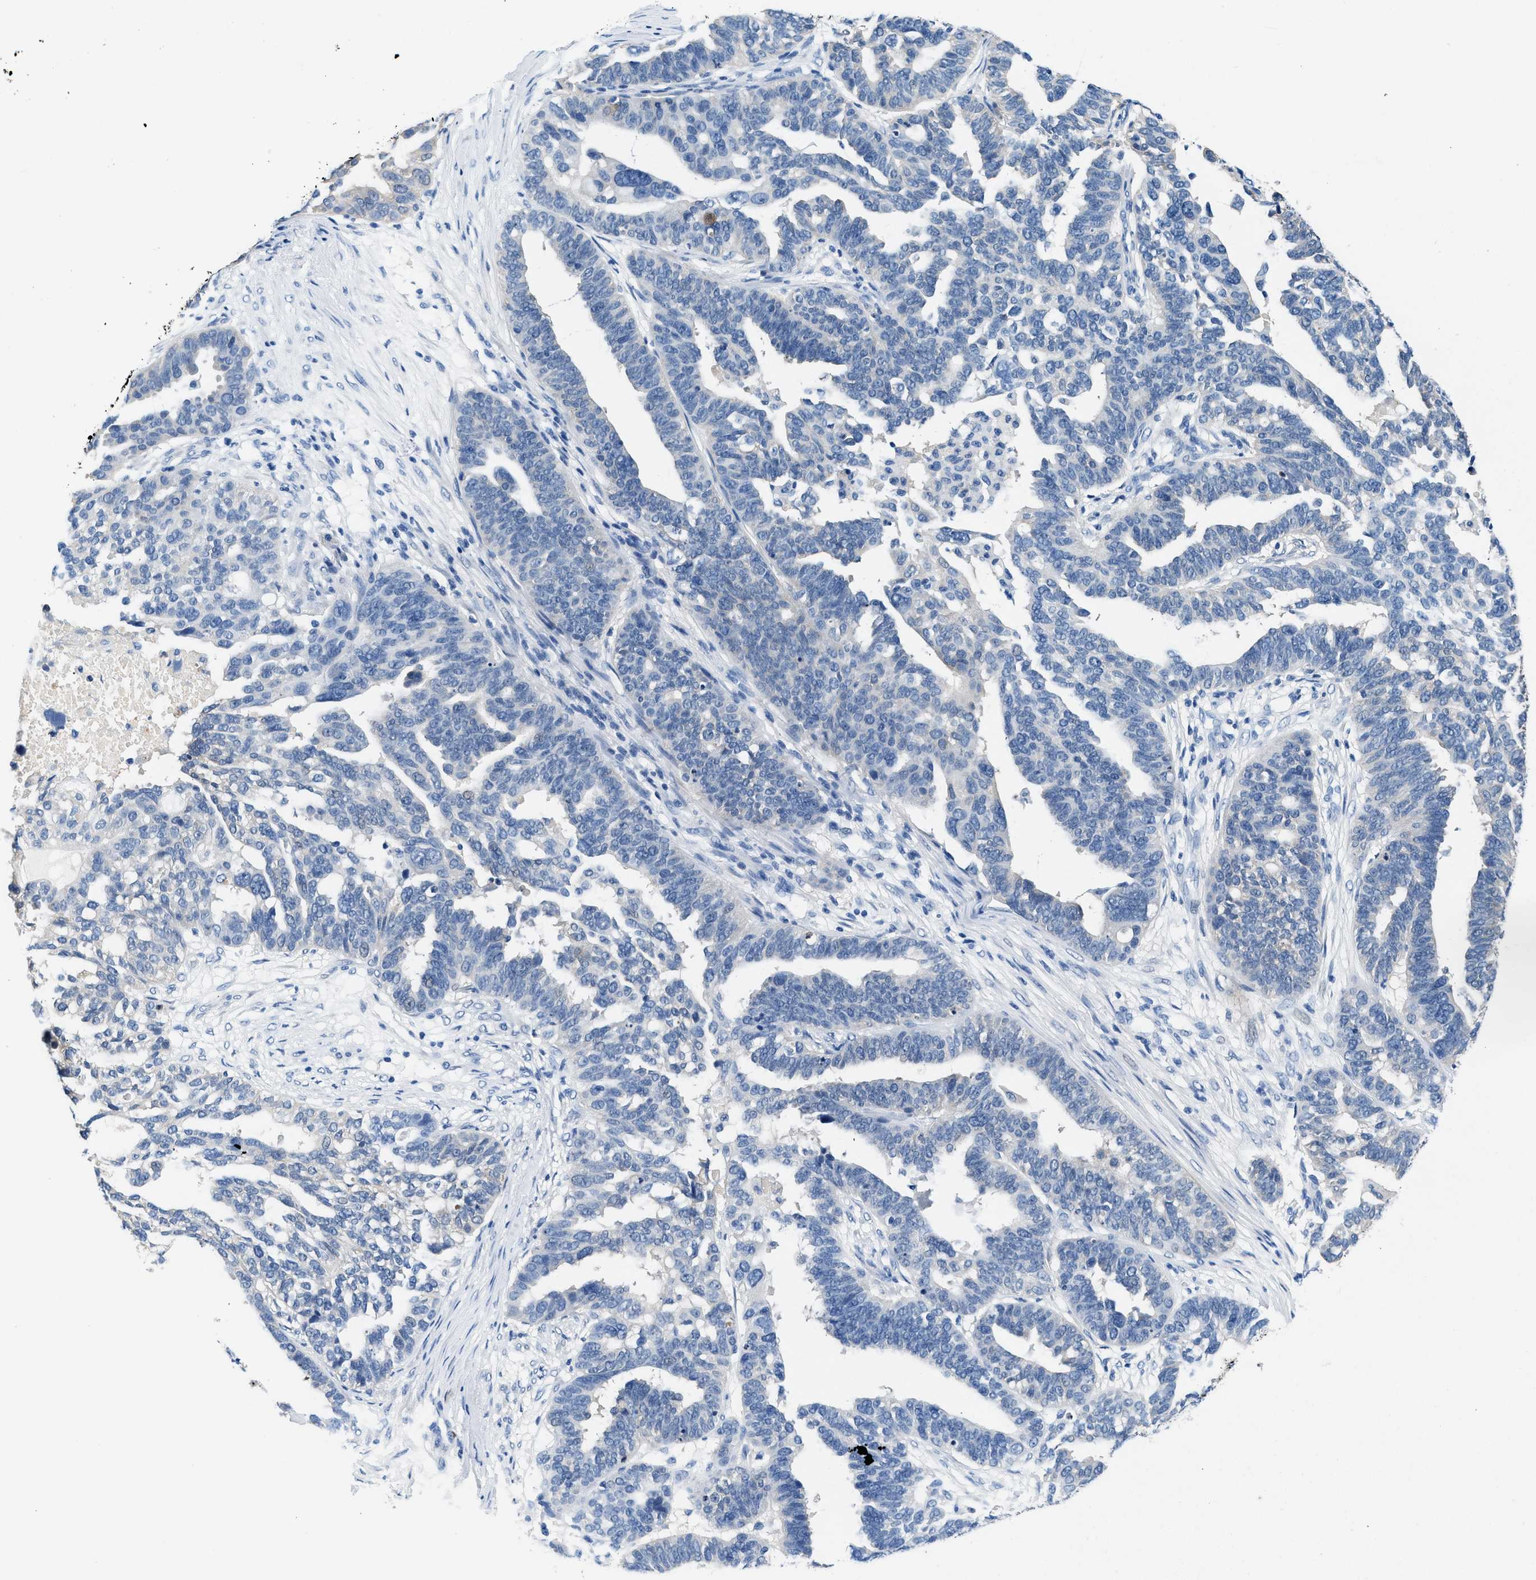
{"staining": {"intensity": "negative", "quantity": "none", "location": "none"}, "tissue": "ovarian cancer", "cell_type": "Tumor cells", "image_type": "cancer", "snomed": [{"axis": "morphology", "description": "Cystadenocarcinoma, serous, NOS"}, {"axis": "topography", "description": "Ovary"}], "caption": "Serous cystadenocarcinoma (ovarian) was stained to show a protein in brown. There is no significant positivity in tumor cells.", "gene": "FADS6", "patient": {"sex": "female", "age": 59}}